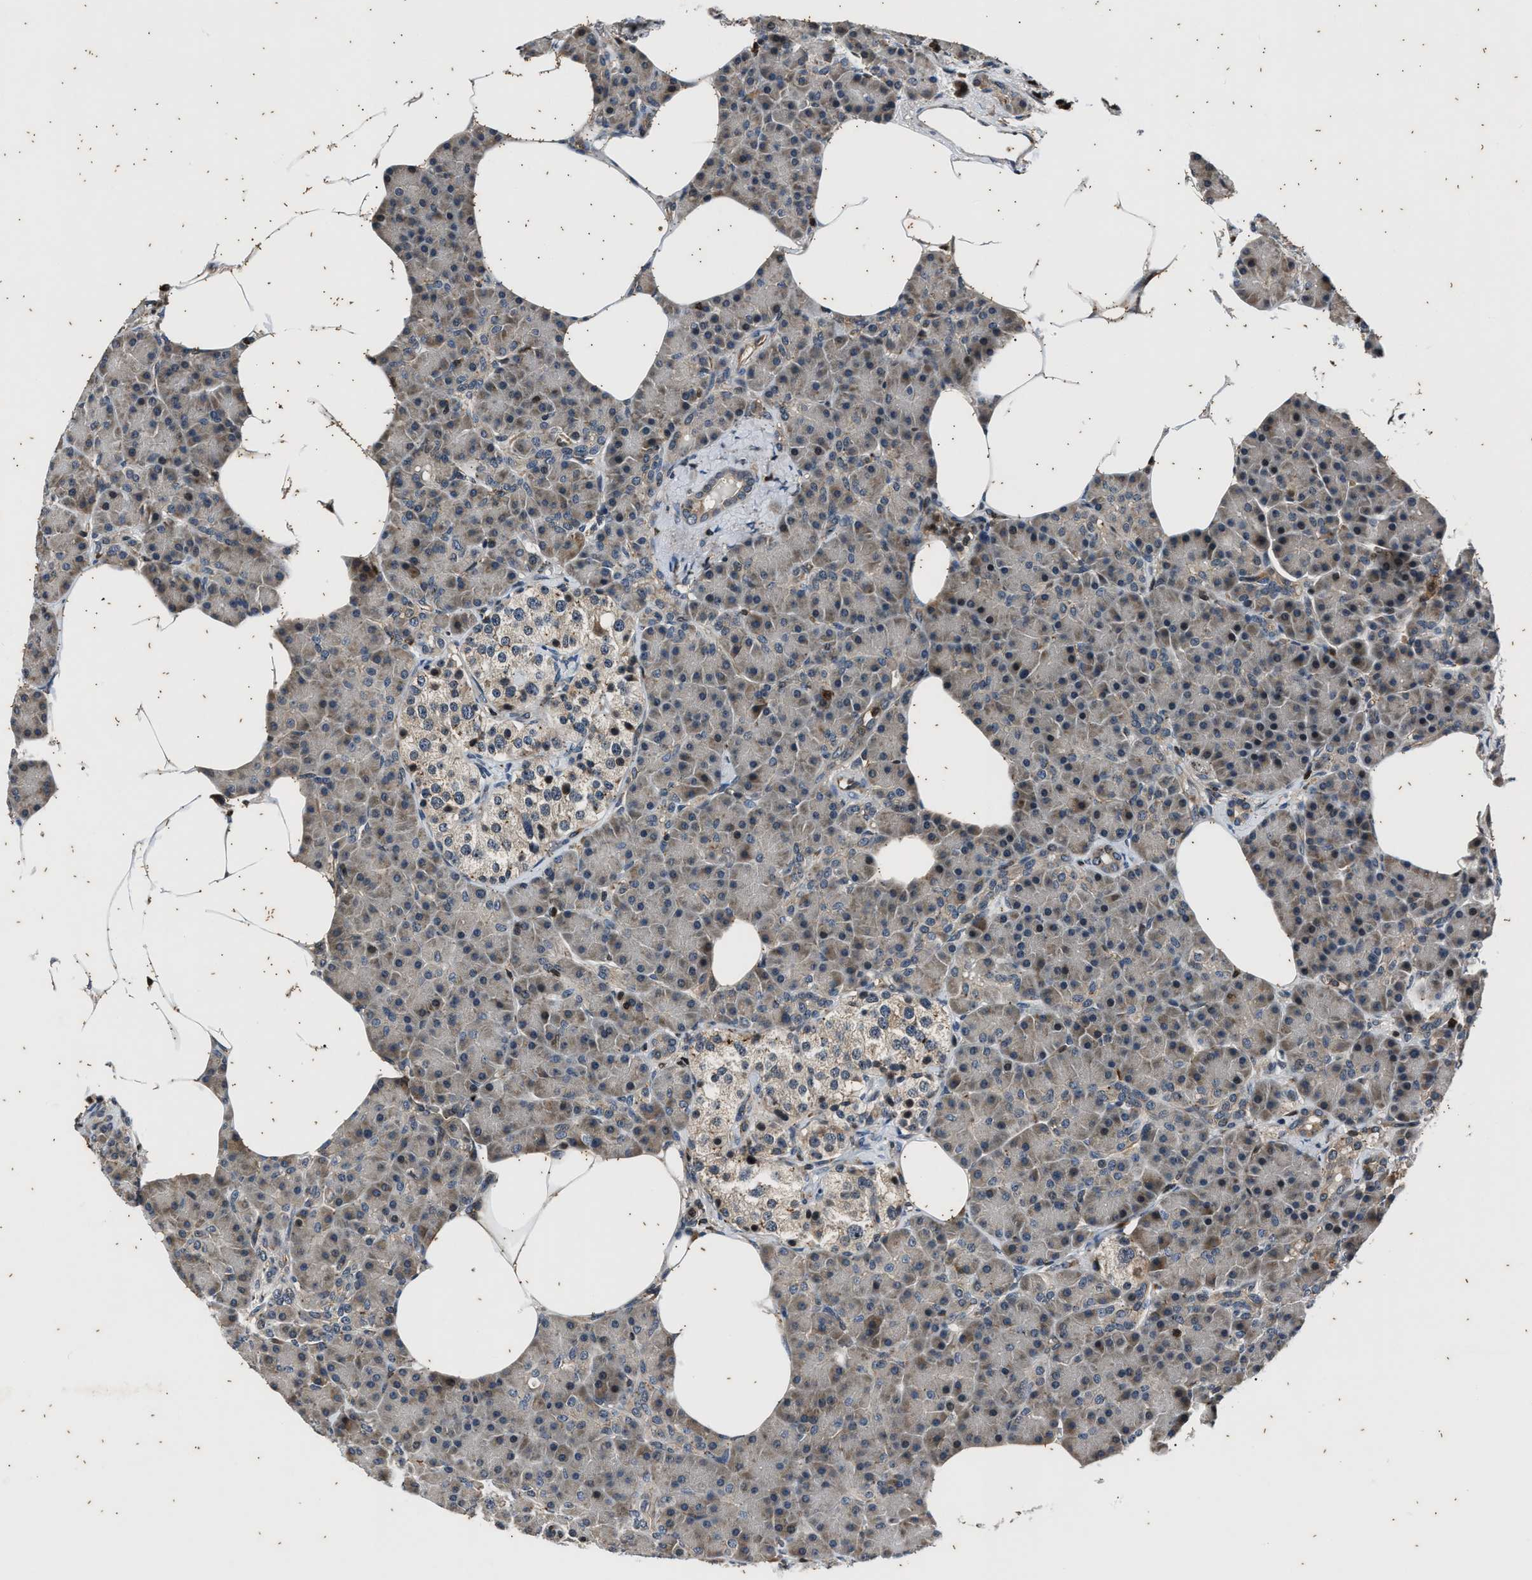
{"staining": {"intensity": "weak", "quantity": "<25%", "location": "cytoplasmic/membranous"}, "tissue": "pancreas", "cell_type": "Exocrine glandular cells", "image_type": "normal", "snomed": [{"axis": "morphology", "description": "Normal tissue, NOS"}, {"axis": "topography", "description": "Pancreas"}], "caption": "Image shows no significant protein expression in exocrine glandular cells of normal pancreas.", "gene": "PTPN7", "patient": {"sex": "female", "age": 70}}